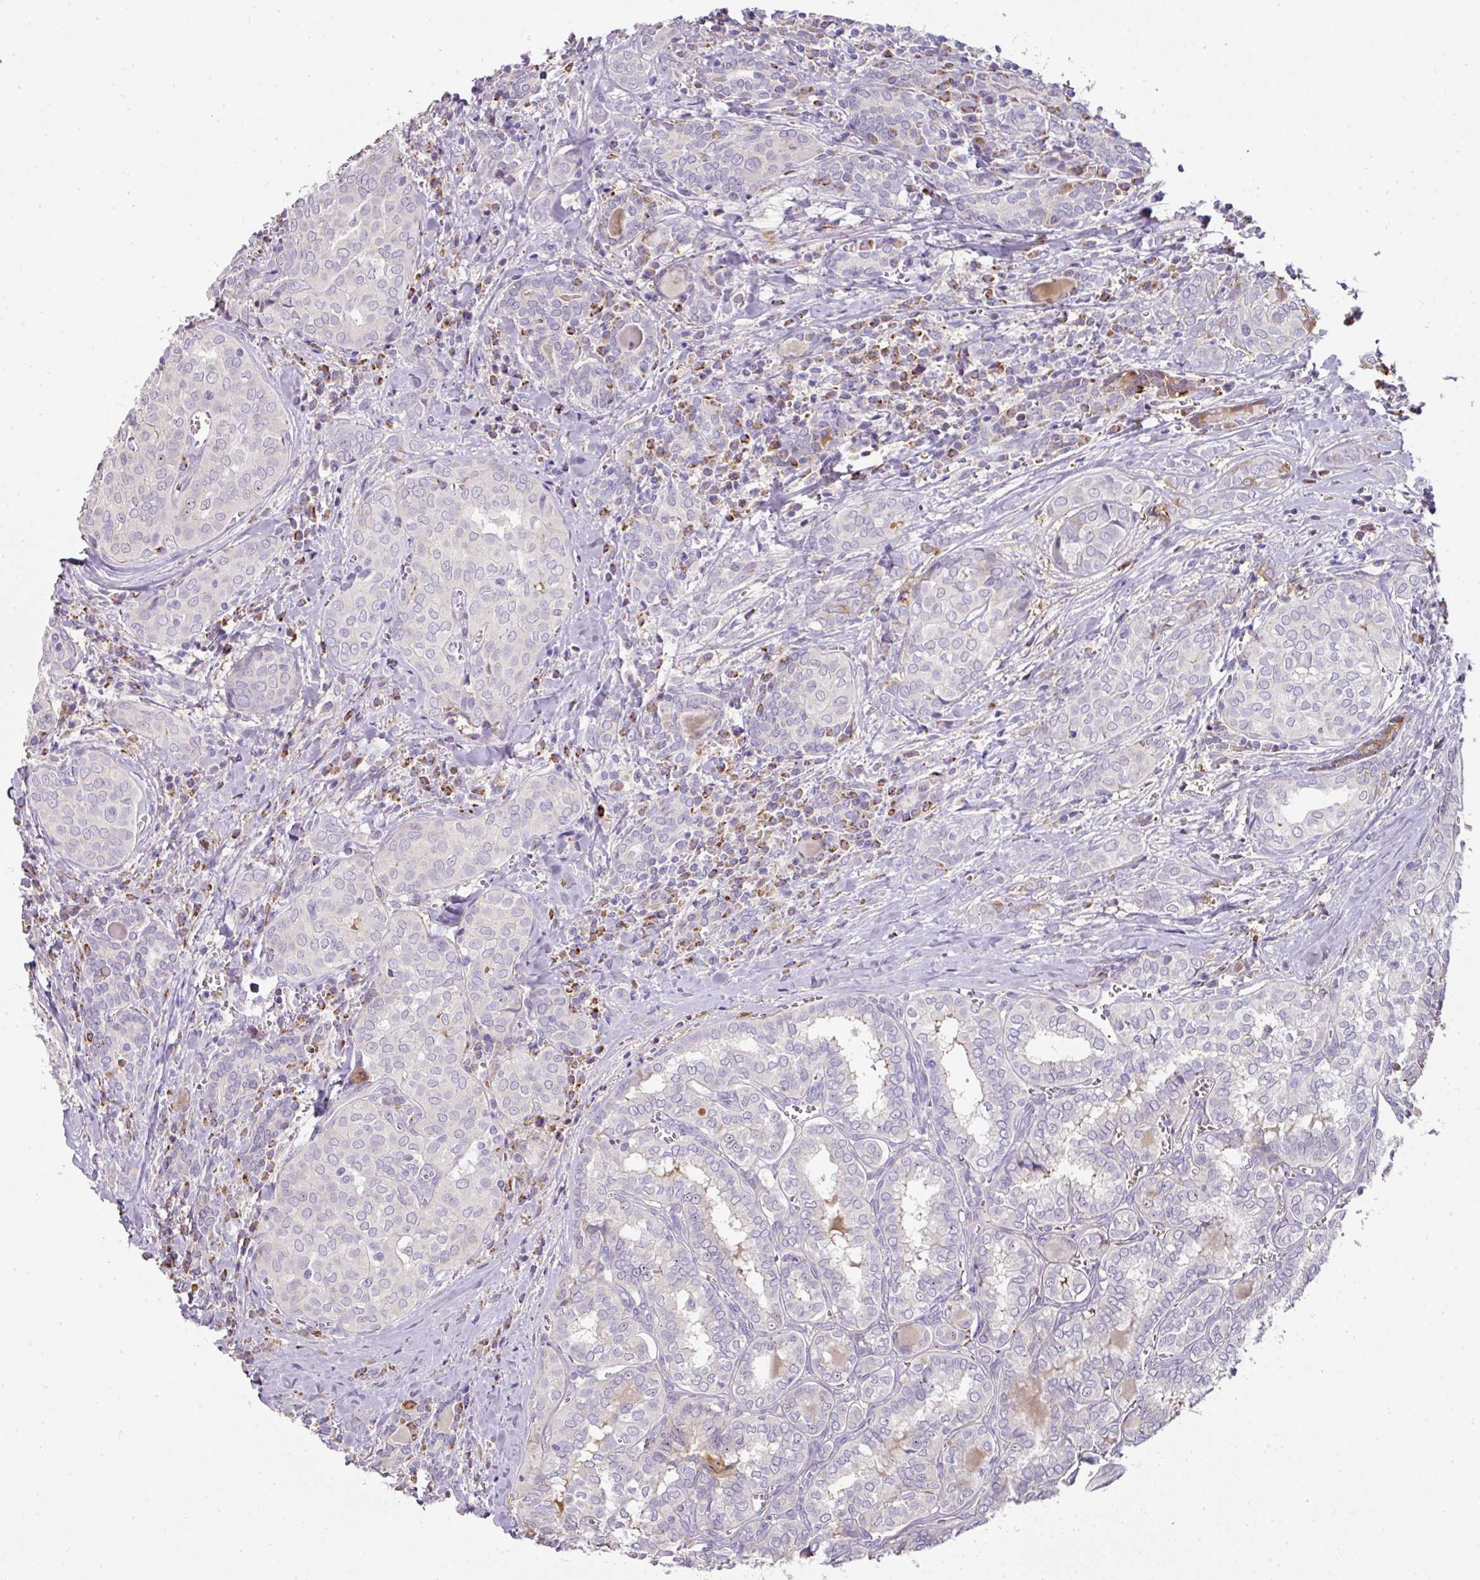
{"staining": {"intensity": "negative", "quantity": "none", "location": "none"}, "tissue": "thyroid cancer", "cell_type": "Tumor cells", "image_type": "cancer", "snomed": [{"axis": "morphology", "description": "Papillary adenocarcinoma, NOS"}, {"axis": "topography", "description": "Thyroid gland"}], "caption": "DAB (3,3'-diaminobenzidine) immunohistochemical staining of papillary adenocarcinoma (thyroid) displays no significant positivity in tumor cells.", "gene": "CCZ1", "patient": {"sex": "female", "age": 30}}